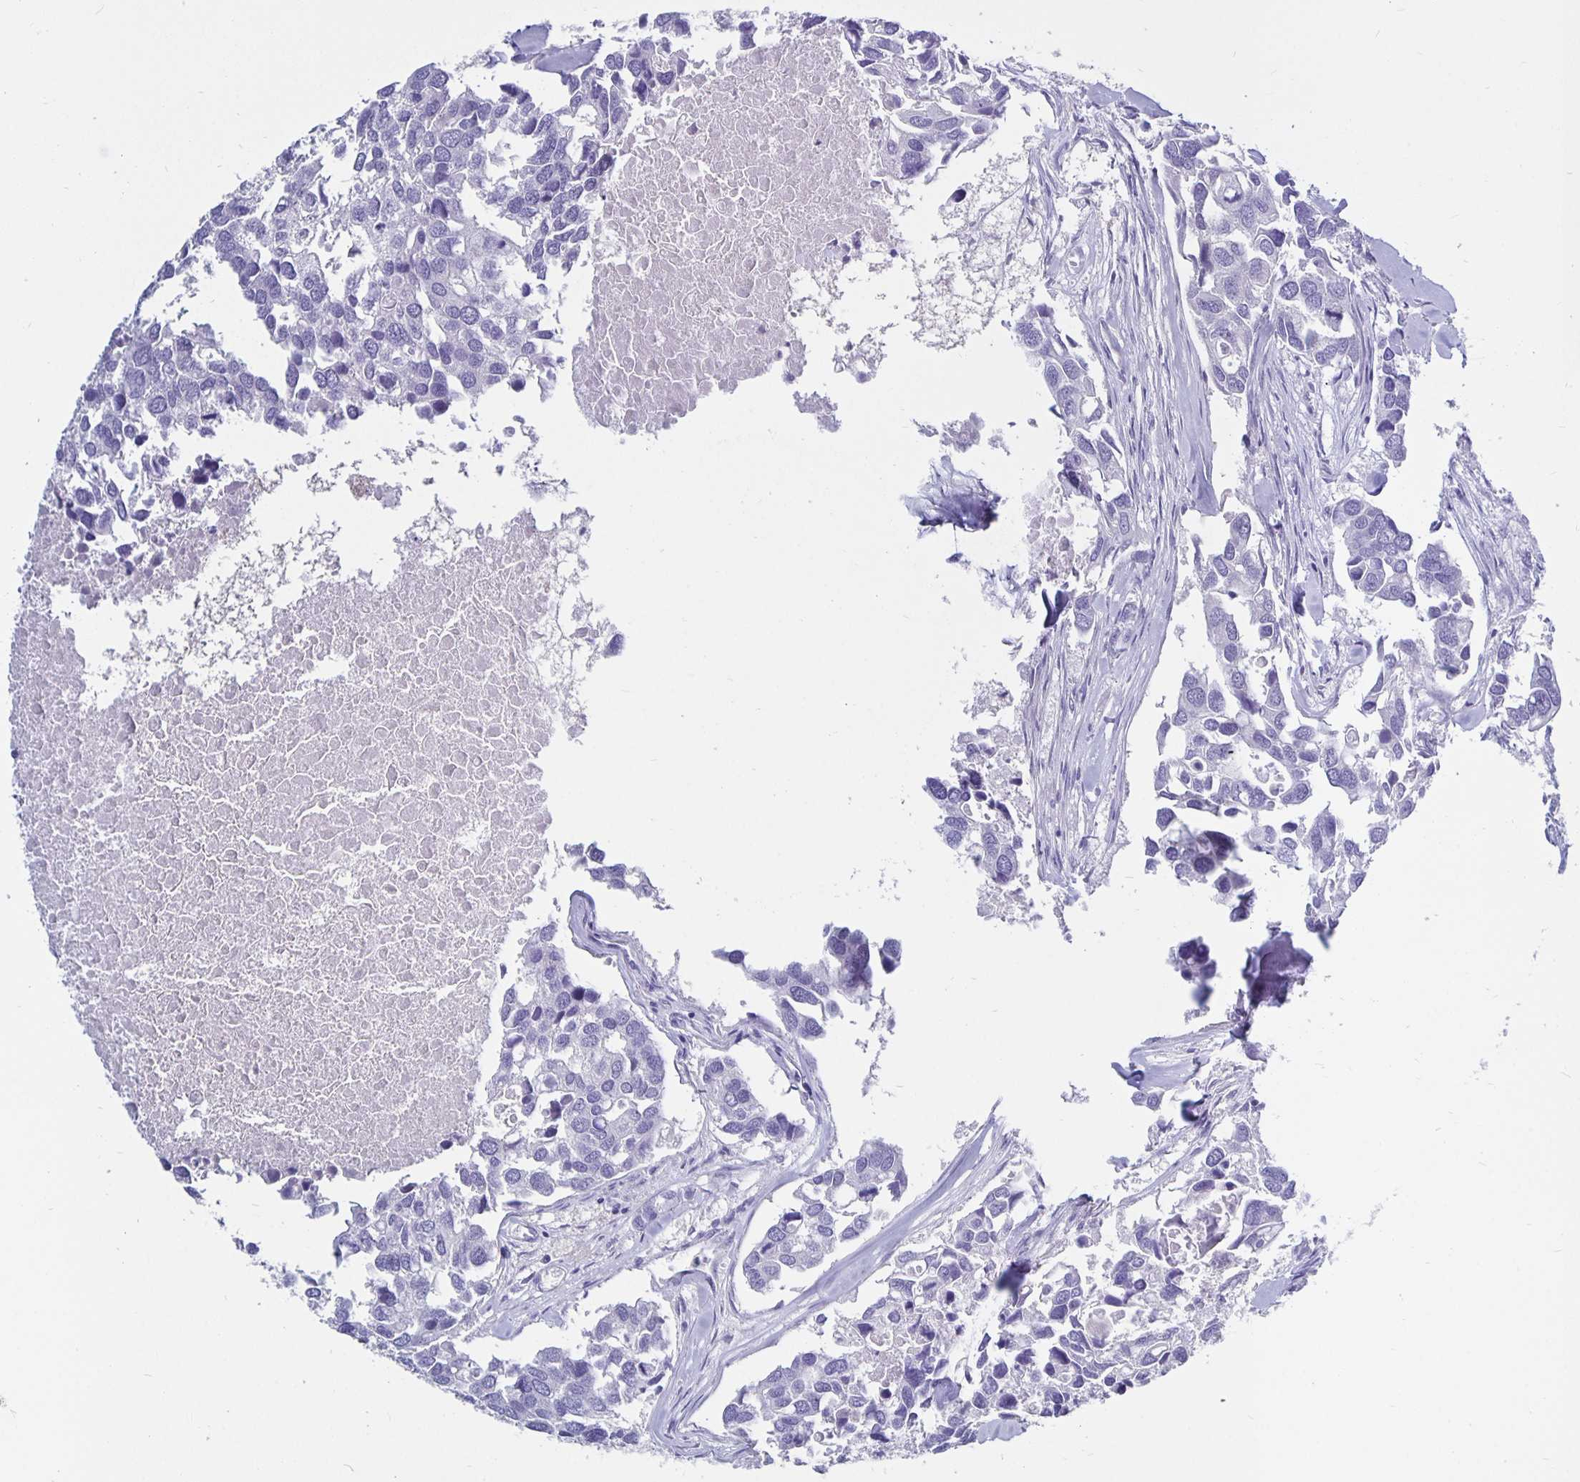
{"staining": {"intensity": "negative", "quantity": "none", "location": "none"}, "tissue": "breast cancer", "cell_type": "Tumor cells", "image_type": "cancer", "snomed": [{"axis": "morphology", "description": "Duct carcinoma"}, {"axis": "topography", "description": "Breast"}], "caption": "Tumor cells are negative for brown protein staining in breast cancer.", "gene": "ODF3B", "patient": {"sex": "female", "age": 83}}